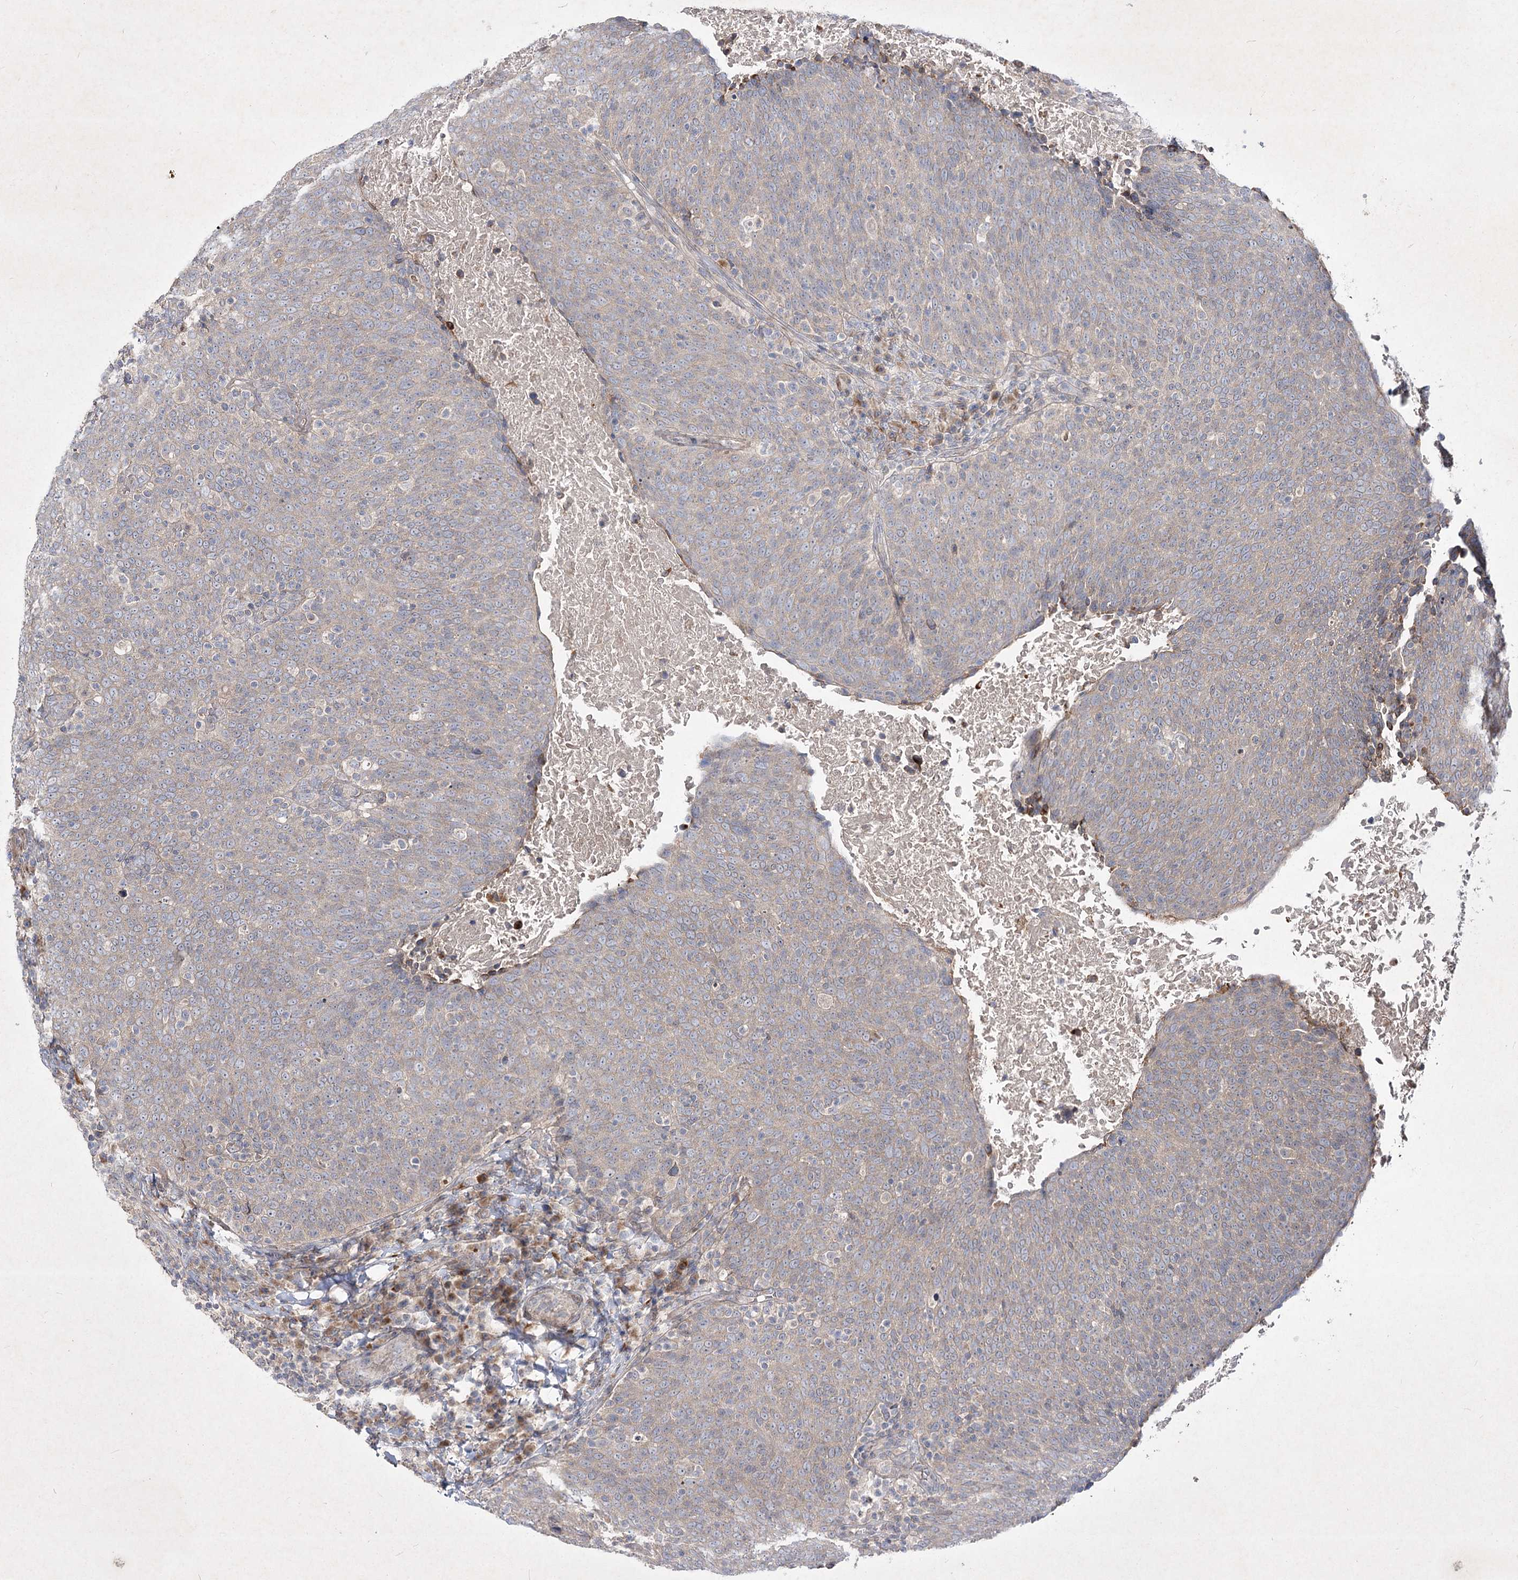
{"staining": {"intensity": "weak", "quantity": ">75%", "location": "cytoplasmic/membranous"}, "tissue": "head and neck cancer", "cell_type": "Tumor cells", "image_type": "cancer", "snomed": [{"axis": "morphology", "description": "Squamous cell carcinoma, NOS"}, {"axis": "morphology", "description": "Squamous cell carcinoma, metastatic, NOS"}, {"axis": "topography", "description": "Lymph node"}, {"axis": "topography", "description": "Head-Neck"}], "caption": "A histopathology image of human head and neck cancer (squamous cell carcinoma) stained for a protein shows weak cytoplasmic/membranous brown staining in tumor cells.", "gene": "CIB2", "patient": {"sex": "male", "age": 62}}